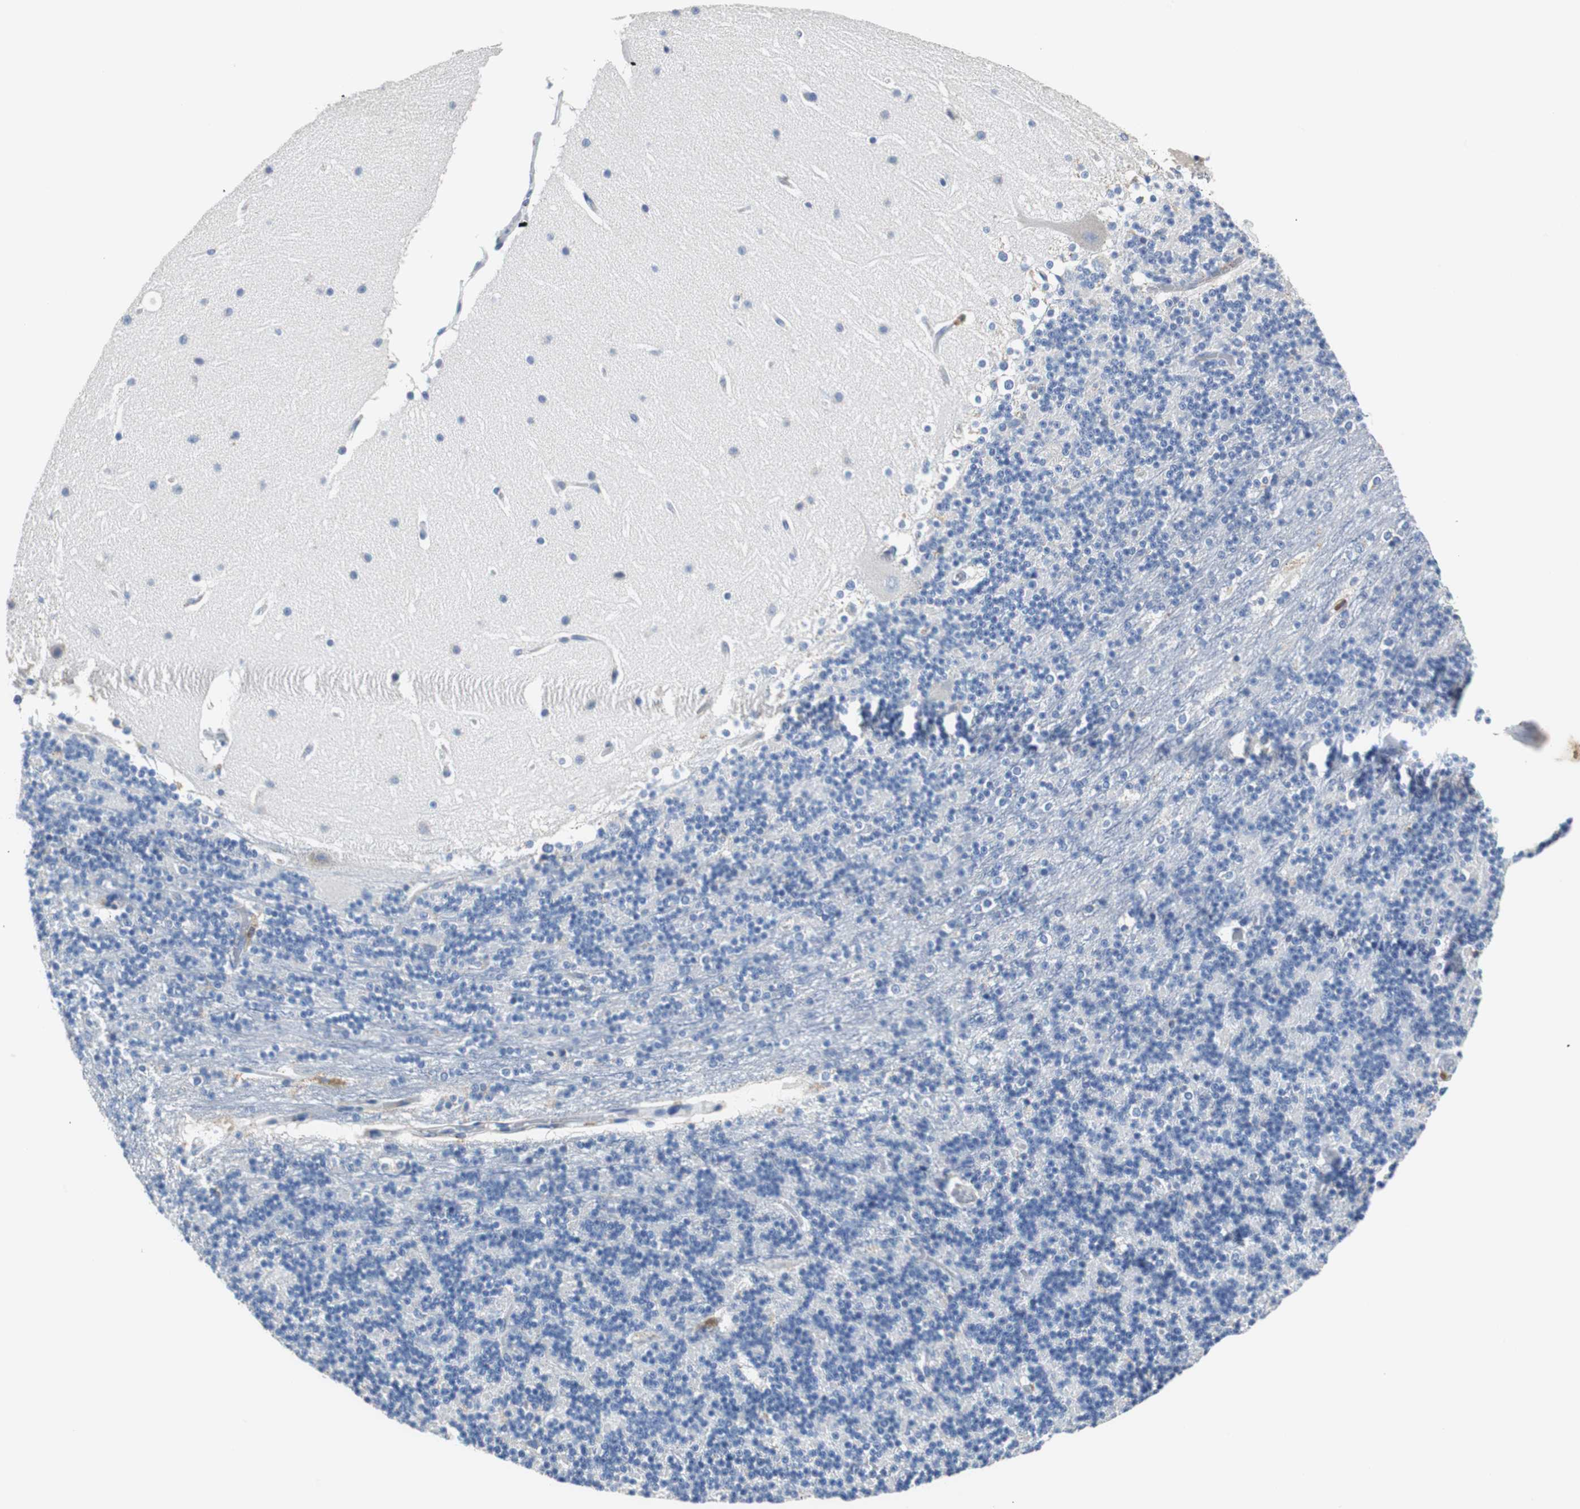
{"staining": {"intensity": "negative", "quantity": "none", "location": "none"}, "tissue": "cerebellum", "cell_type": "Cells in granular layer", "image_type": "normal", "snomed": [{"axis": "morphology", "description": "Normal tissue, NOS"}, {"axis": "topography", "description": "Cerebellum"}], "caption": "Cells in granular layer are negative for protein expression in normal human cerebellum. The staining was performed using DAB to visualize the protein expression in brown, while the nuclei were stained in blue with hematoxylin (Magnification: 20x).", "gene": "VAMP8", "patient": {"sex": "female", "age": 19}}